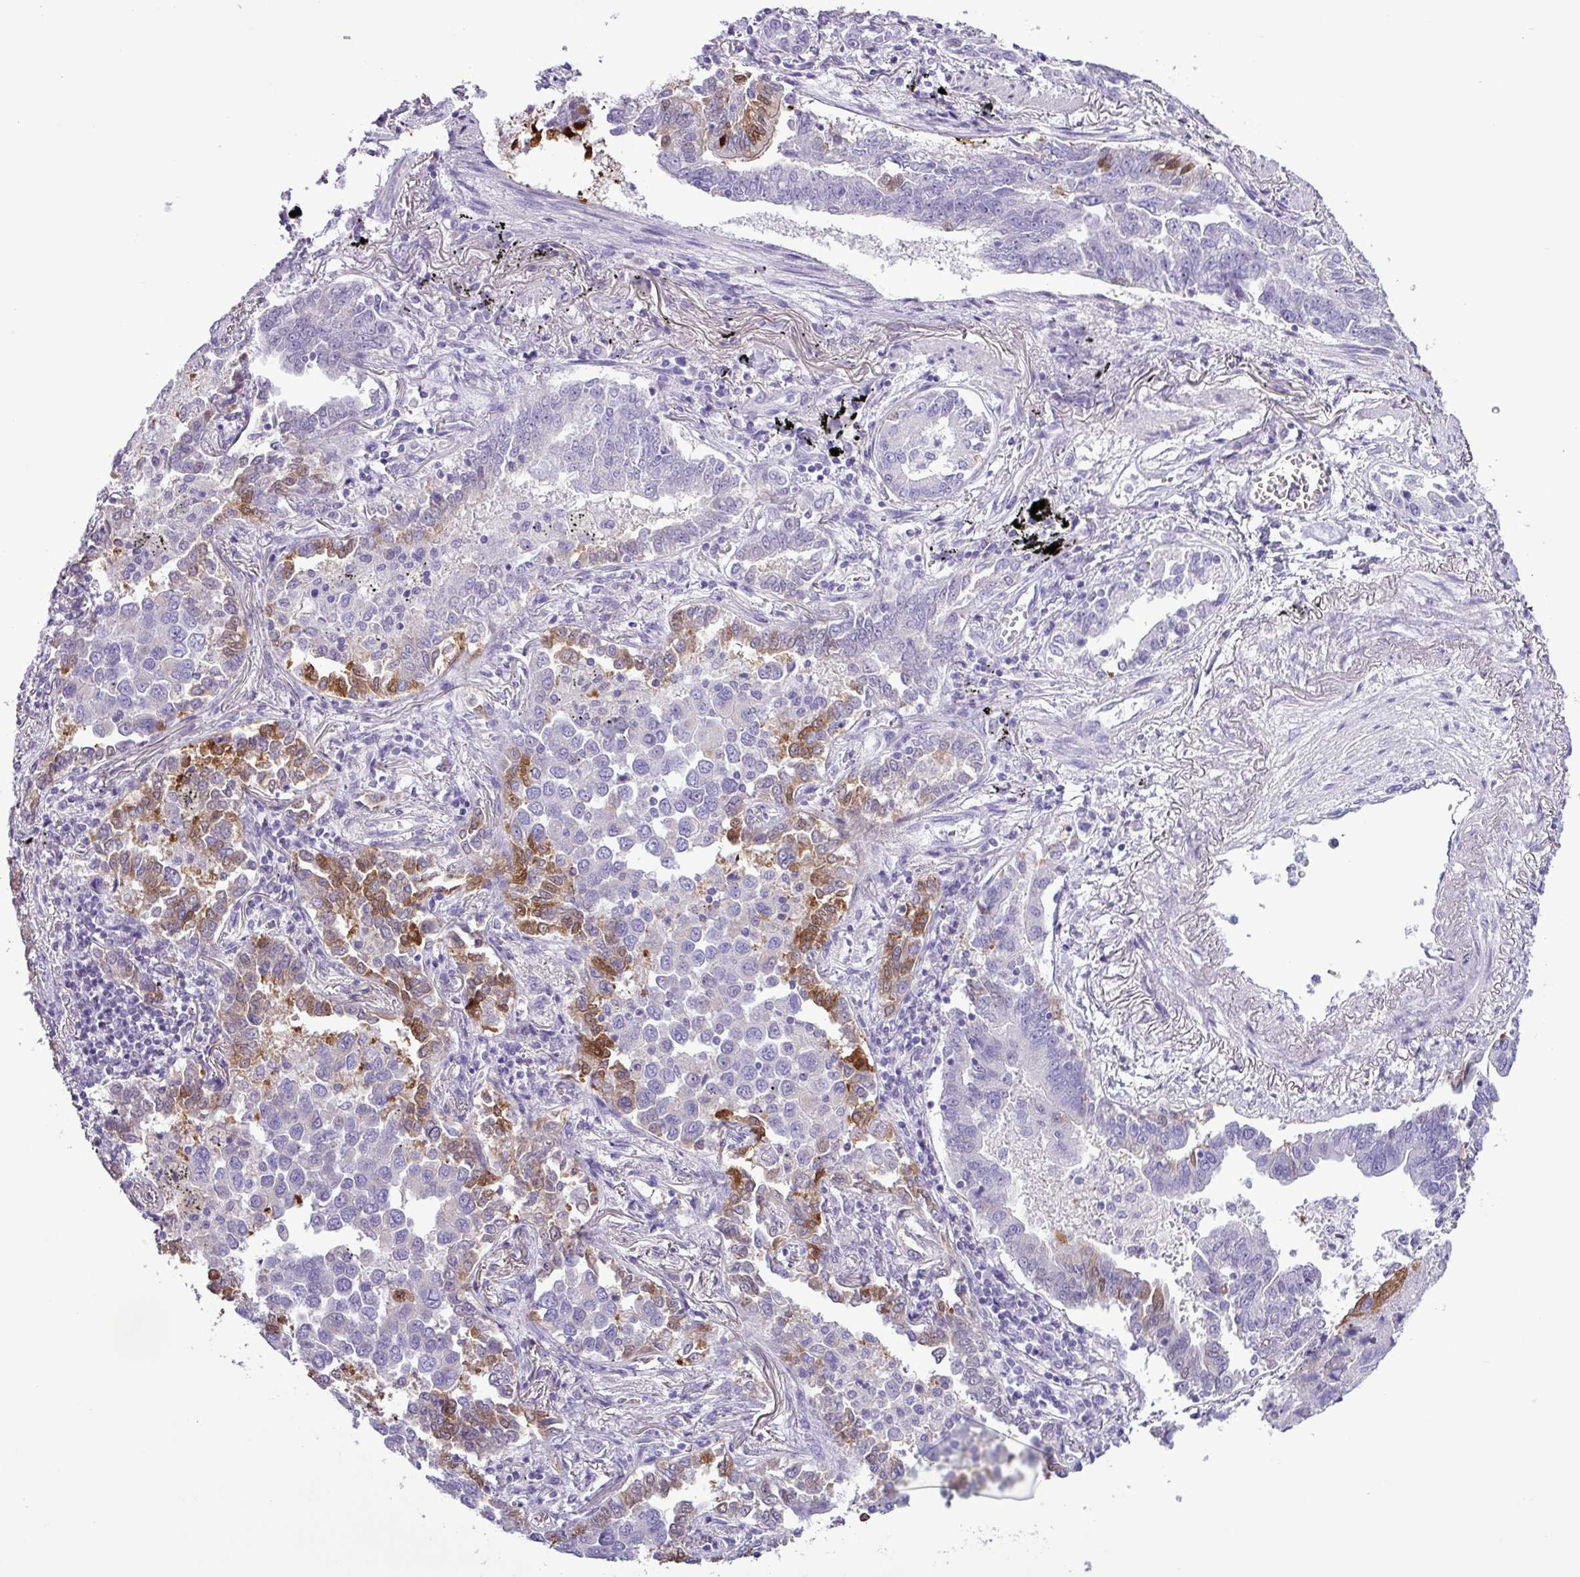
{"staining": {"intensity": "strong", "quantity": "<25%", "location": "cytoplasmic/membranous"}, "tissue": "lung cancer", "cell_type": "Tumor cells", "image_type": "cancer", "snomed": [{"axis": "morphology", "description": "Adenocarcinoma, NOS"}, {"axis": "topography", "description": "Lung"}], "caption": "Immunohistochemistry (IHC) (DAB) staining of lung adenocarcinoma exhibits strong cytoplasmic/membranous protein staining in about <25% of tumor cells.", "gene": "ALDH3A1", "patient": {"sex": "male", "age": 67}}